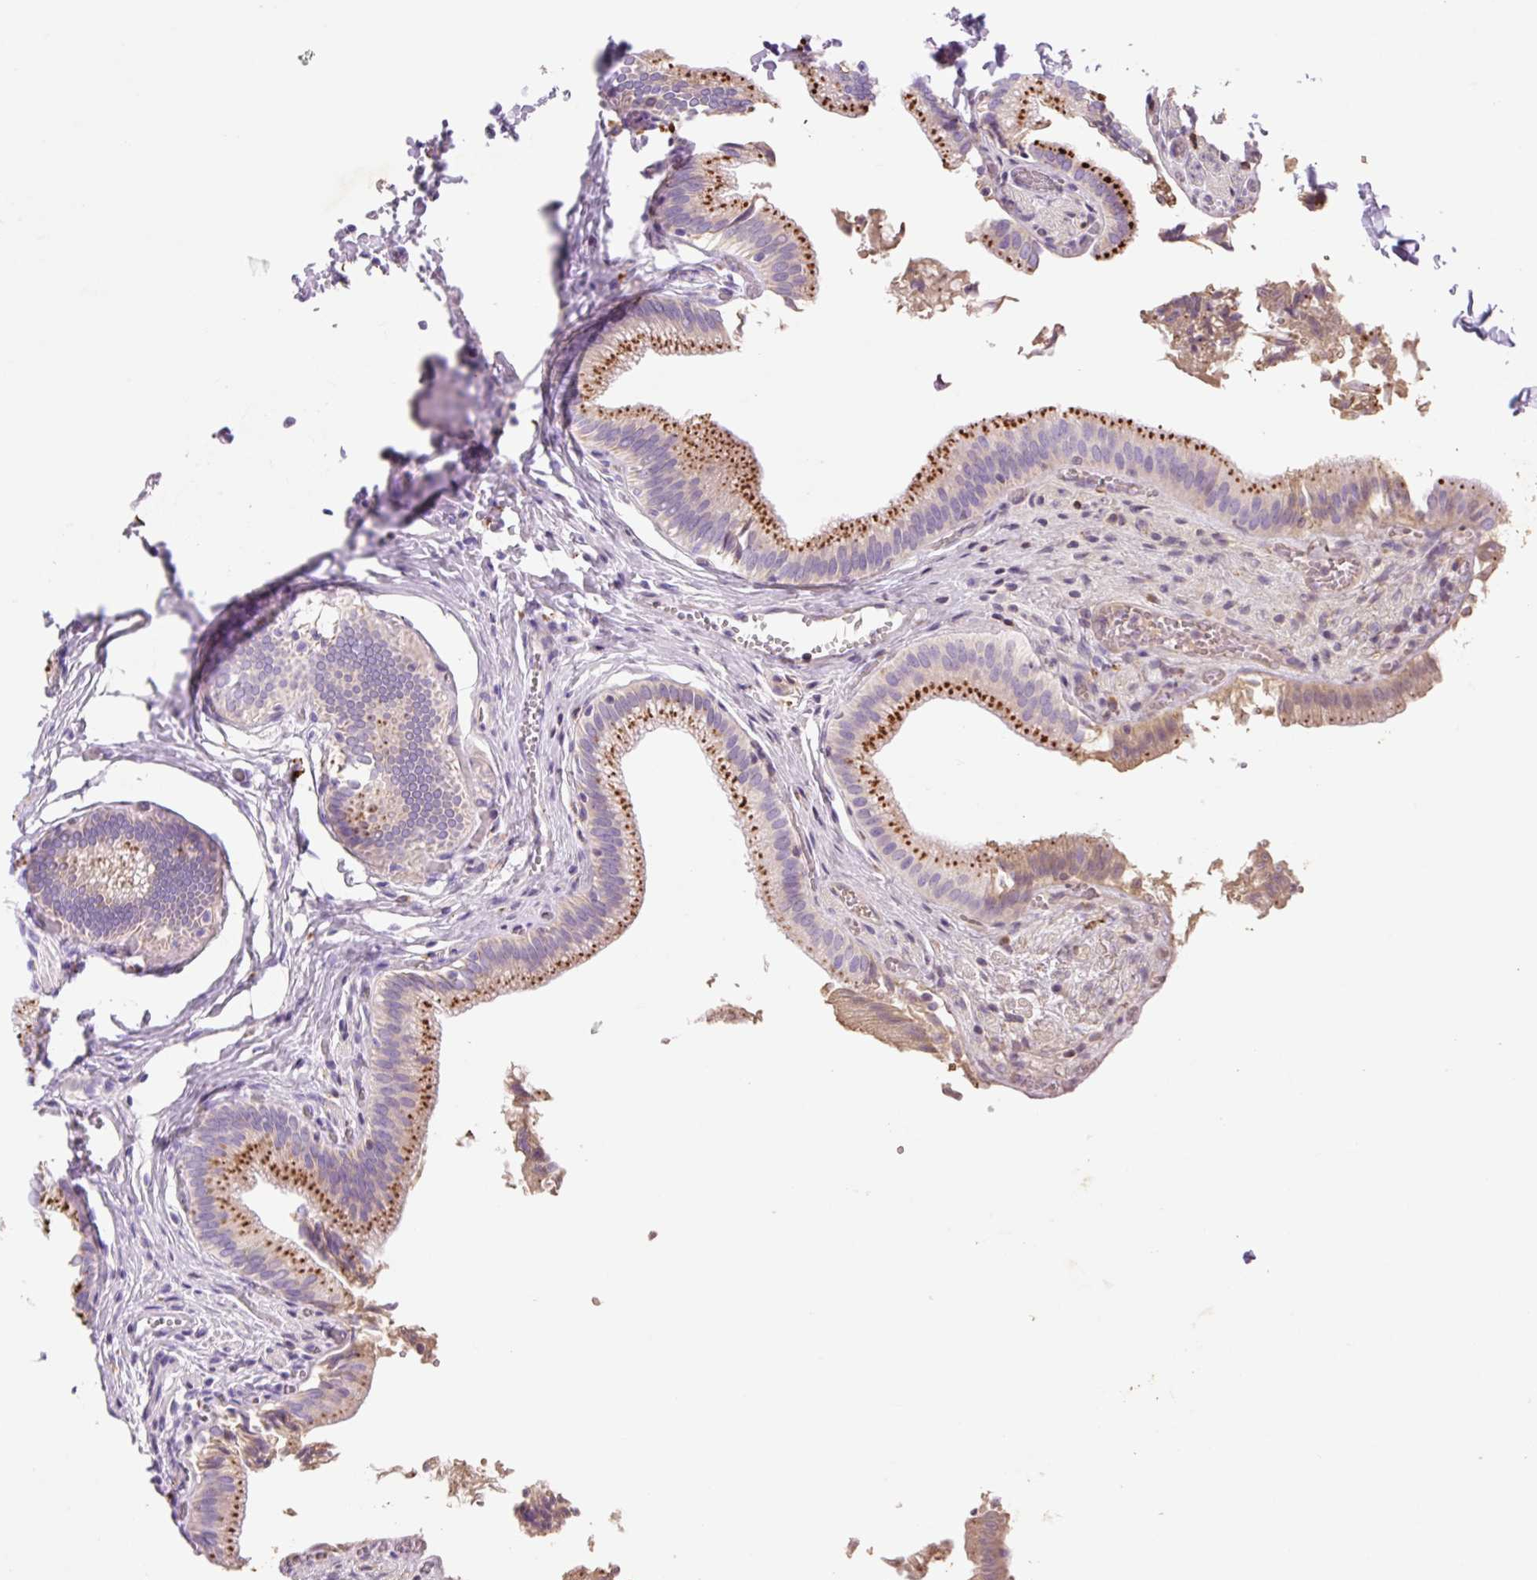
{"staining": {"intensity": "strong", "quantity": ">75%", "location": "cytoplasmic/membranous"}, "tissue": "gallbladder", "cell_type": "Glandular cells", "image_type": "normal", "snomed": [{"axis": "morphology", "description": "Normal tissue, NOS"}, {"axis": "topography", "description": "Gallbladder"}, {"axis": "topography", "description": "Peripheral nerve tissue"}], "caption": "High-magnification brightfield microscopy of unremarkable gallbladder stained with DAB (3,3'-diaminobenzidine) (brown) and counterstained with hematoxylin (blue). glandular cells exhibit strong cytoplasmic/membranous expression is identified in approximately>75% of cells.", "gene": "HEXA", "patient": {"sex": "male", "age": 17}}